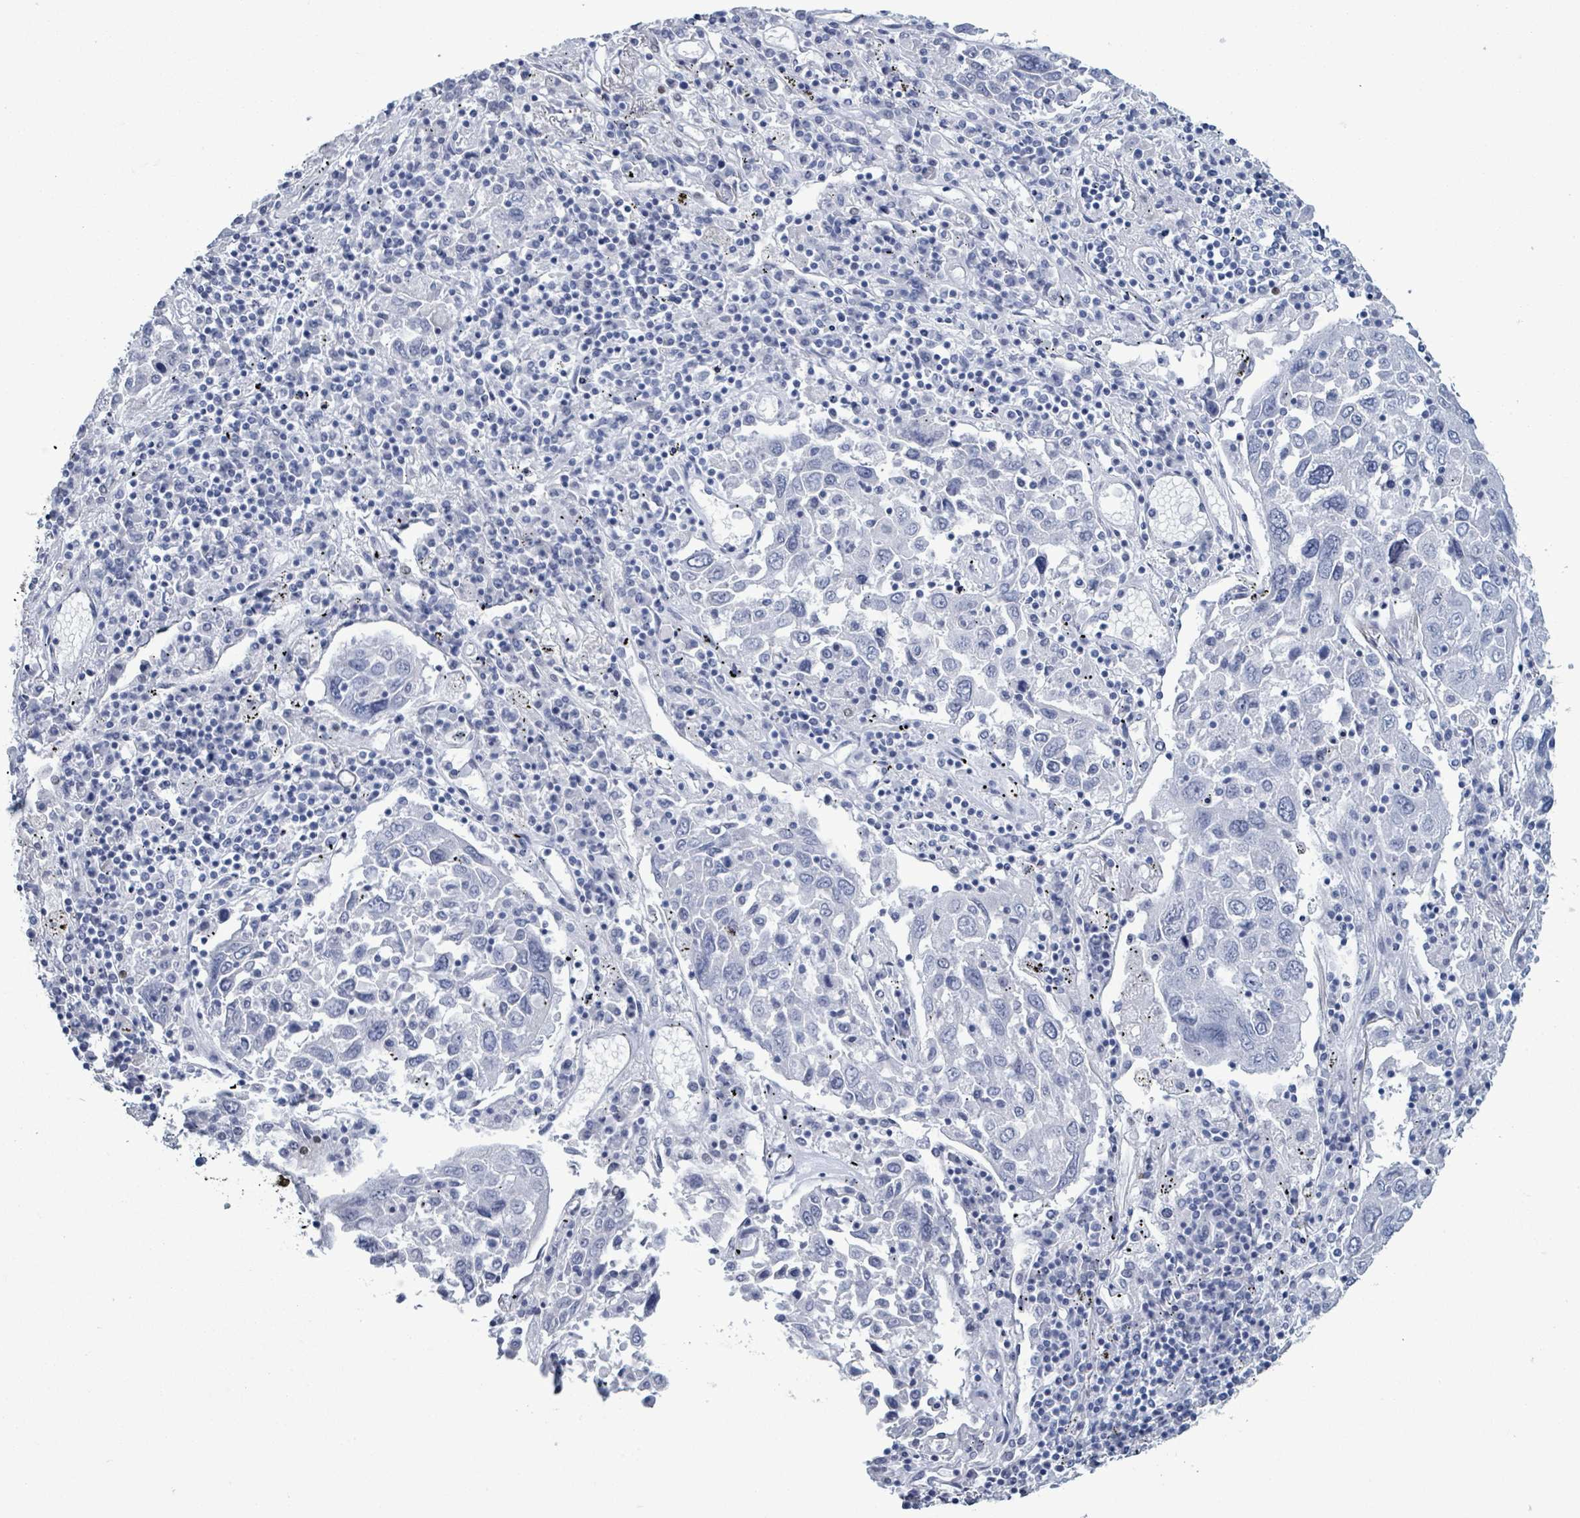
{"staining": {"intensity": "negative", "quantity": "none", "location": "none"}, "tissue": "lung cancer", "cell_type": "Tumor cells", "image_type": "cancer", "snomed": [{"axis": "morphology", "description": "Squamous cell carcinoma, NOS"}, {"axis": "topography", "description": "Lung"}], "caption": "Tumor cells show no significant protein staining in lung squamous cell carcinoma.", "gene": "NKX2-1", "patient": {"sex": "male", "age": 65}}